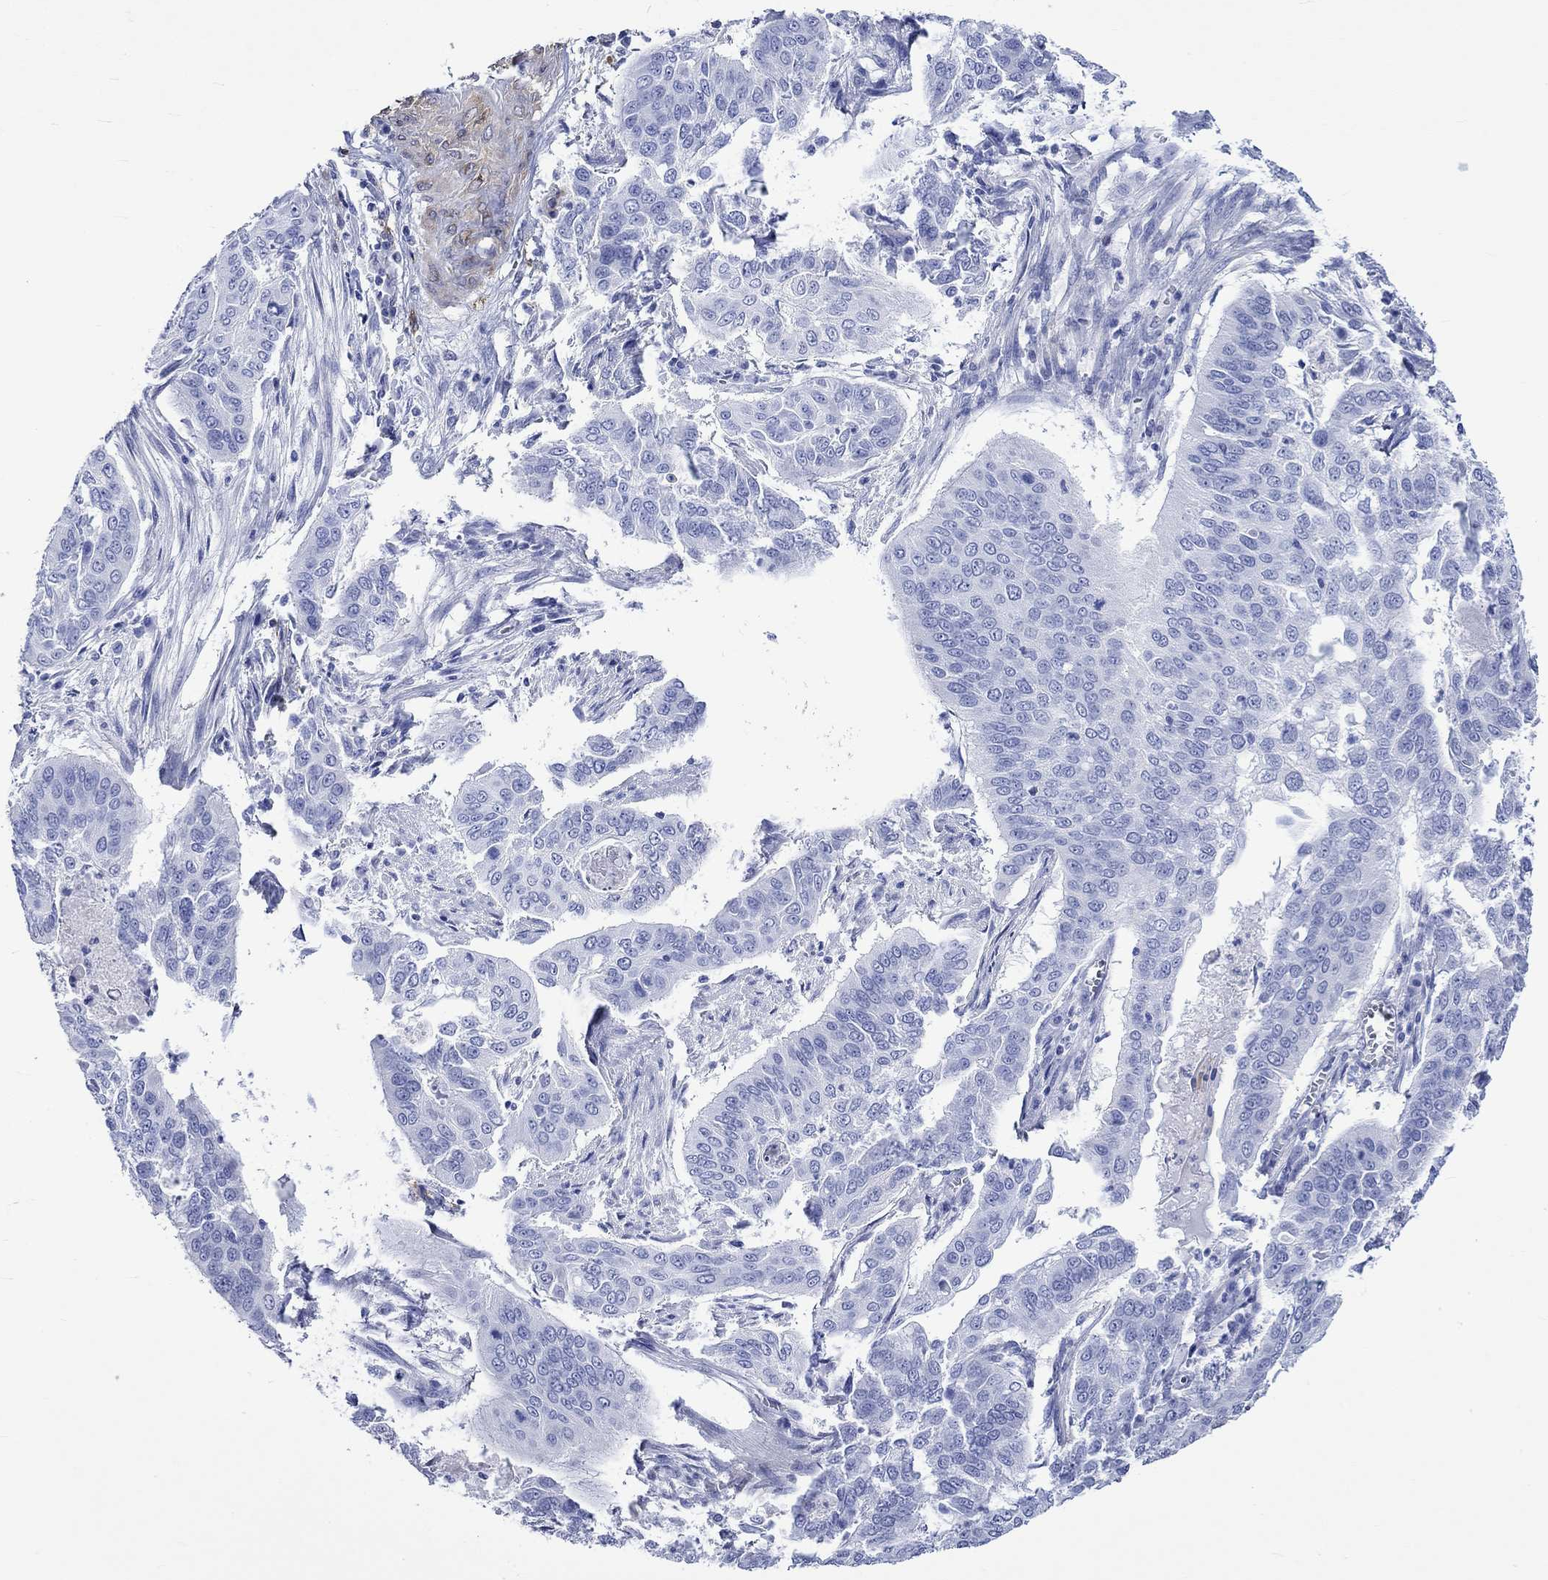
{"staining": {"intensity": "negative", "quantity": "none", "location": "none"}, "tissue": "cervical cancer", "cell_type": "Tumor cells", "image_type": "cancer", "snomed": [{"axis": "morphology", "description": "Squamous cell carcinoma, NOS"}, {"axis": "topography", "description": "Cervix"}], "caption": "An immunohistochemistry histopathology image of cervical squamous cell carcinoma is shown. There is no staining in tumor cells of cervical squamous cell carcinoma.", "gene": "CRYAB", "patient": {"sex": "female", "age": 39}}